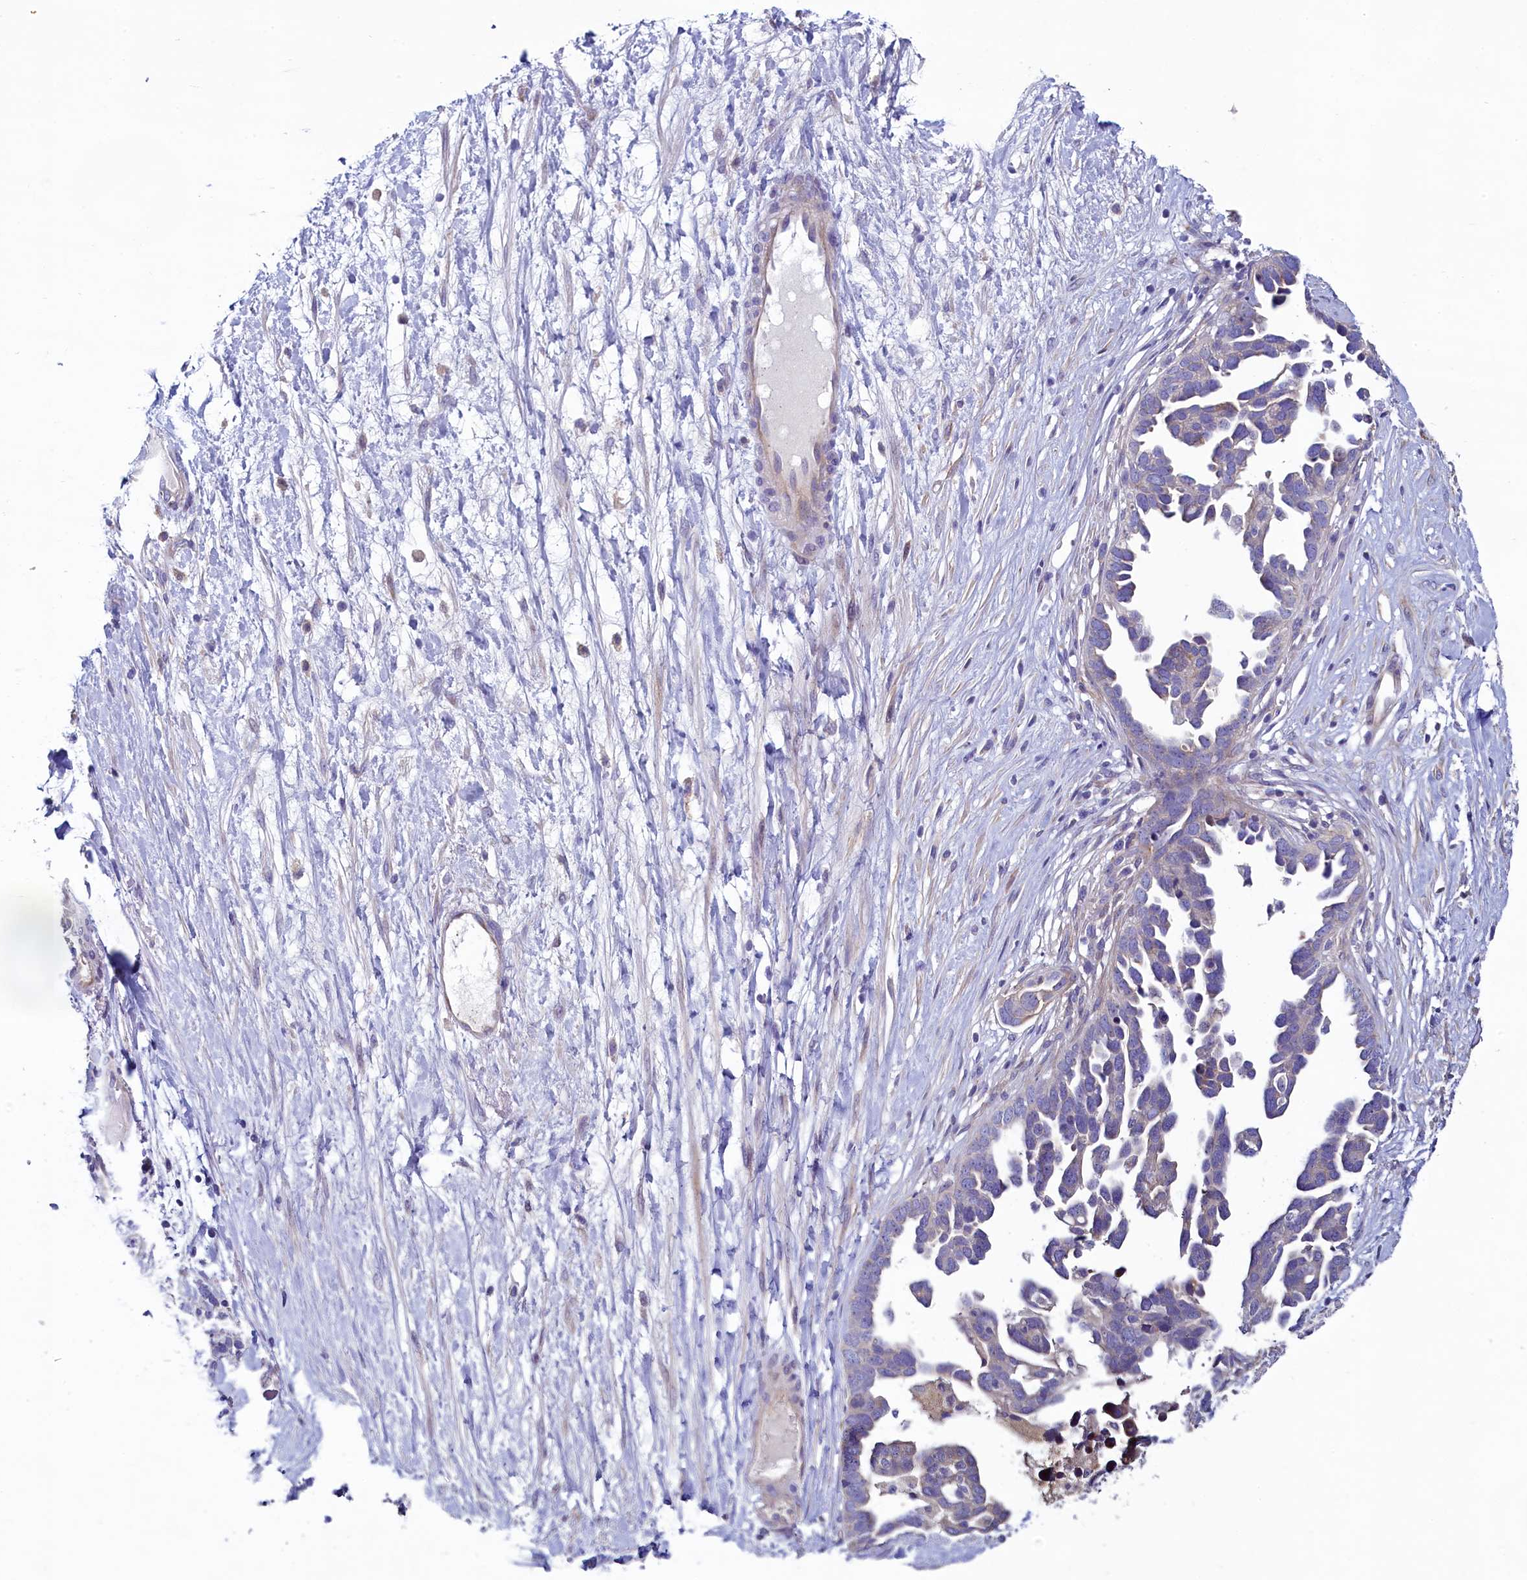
{"staining": {"intensity": "negative", "quantity": "none", "location": "none"}, "tissue": "ovarian cancer", "cell_type": "Tumor cells", "image_type": "cancer", "snomed": [{"axis": "morphology", "description": "Cystadenocarcinoma, serous, NOS"}, {"axis": "topography", "description": "Ovary"}], "caption": "This is an IHC photomicrograph of ovarian serous cystadenocarcinoma. There is no expression in tumor cells.", "gene": "KRBOX5", "patient": {"sex": "female", "age": 54}}